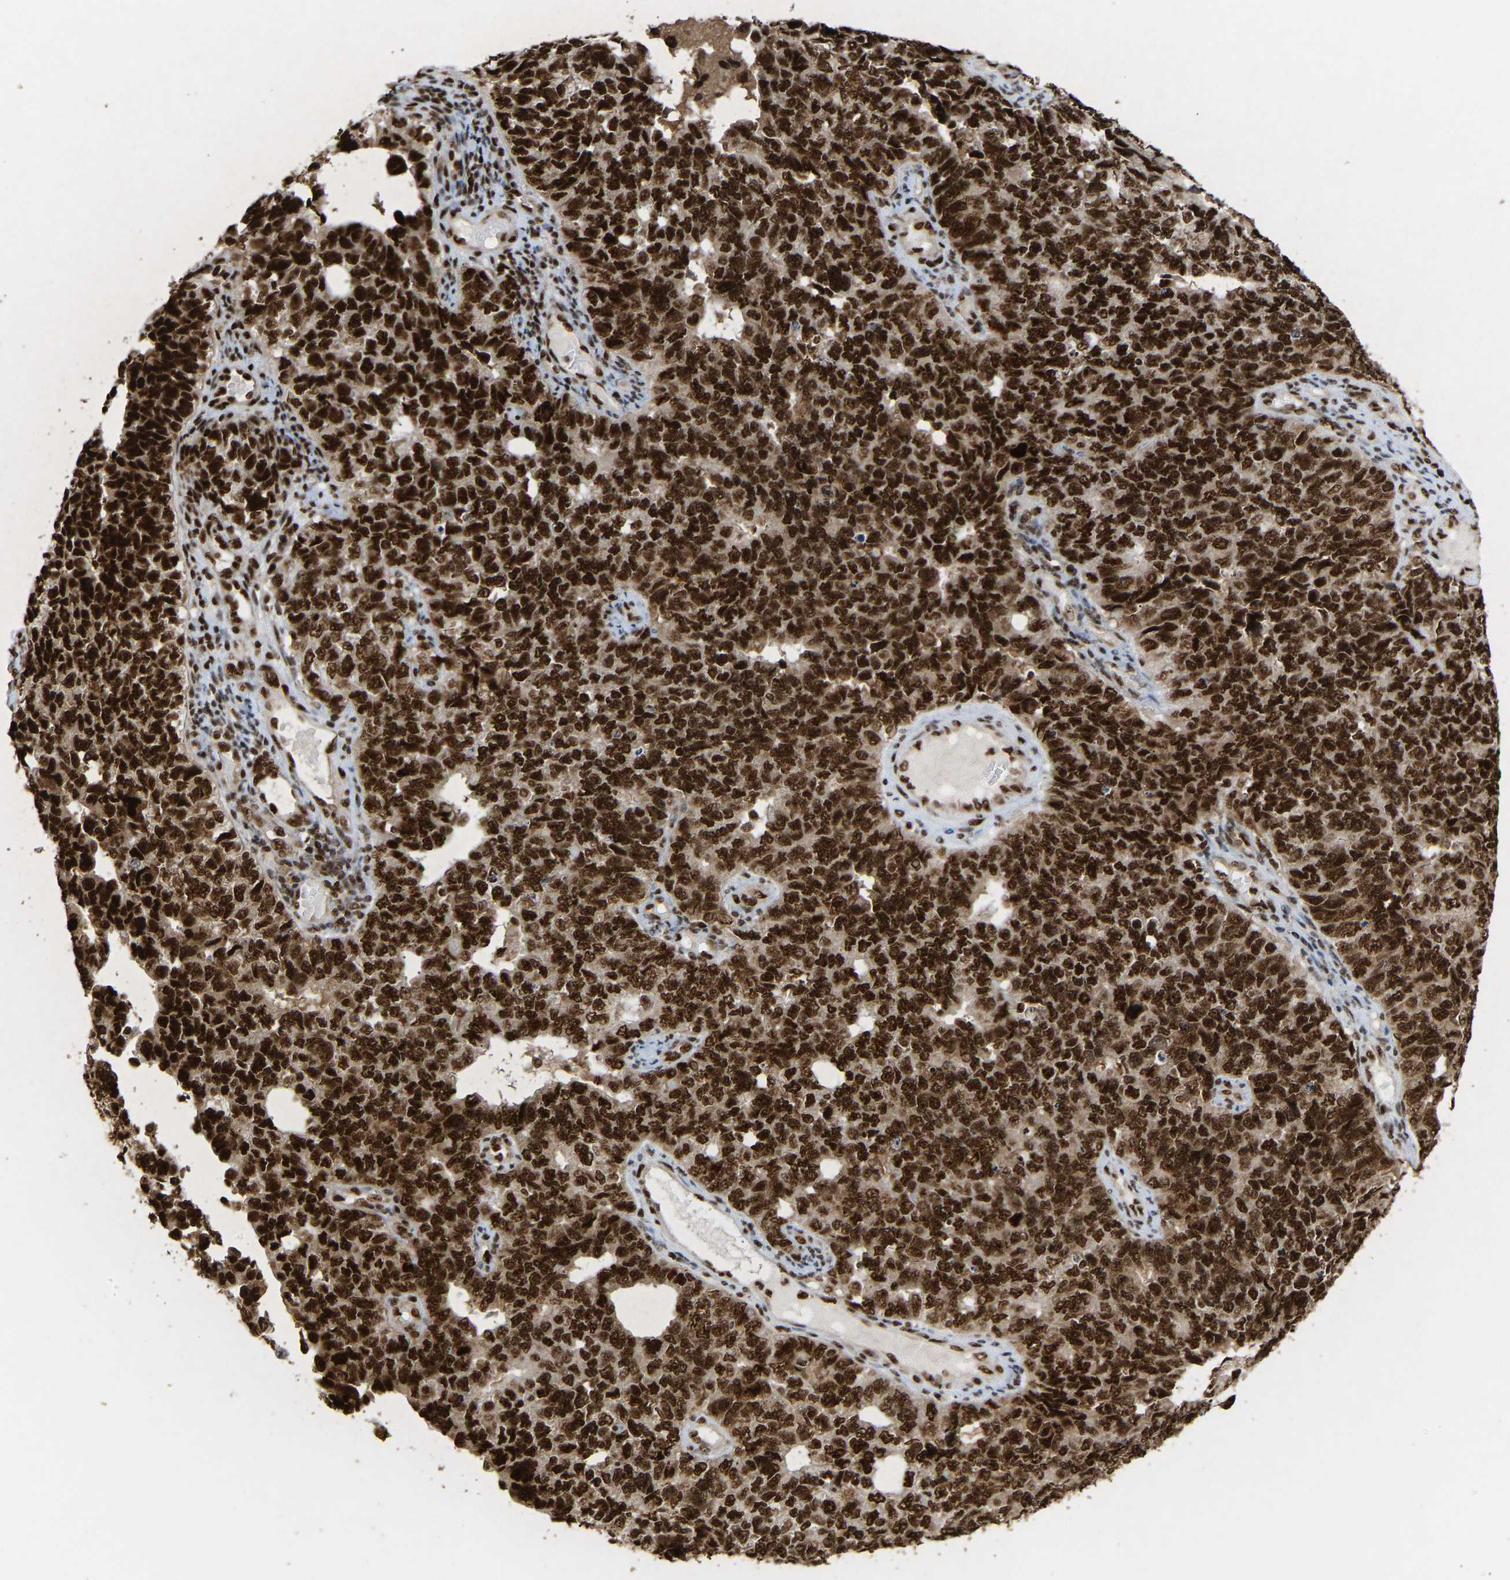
{"staining": {"intensity": "strong", "quantity": ">75%", "location": "nuclear"}, "tissue": "cervical cancer", "cell_type": "Tumor cells", "image_type": "cancer", "snomed": [{"axis": "morphology", "description": "Squamous cell carcinoma, NOS"}, {"axis": "topography", "description": "Cervix"}], "caption": "Cervical squamous cell carcinoma was stained to show a protein in brown. There is high levels of strong nuclear expression in about >75% of tumor cells. The staining was performed using DAB to visualize the protein expression in brown, while the nuclei were stained in blue with hematoxylin (Magnification: 20x).", "gene": "ALYREF", "patient": {"sex": "female", "age": 63}}